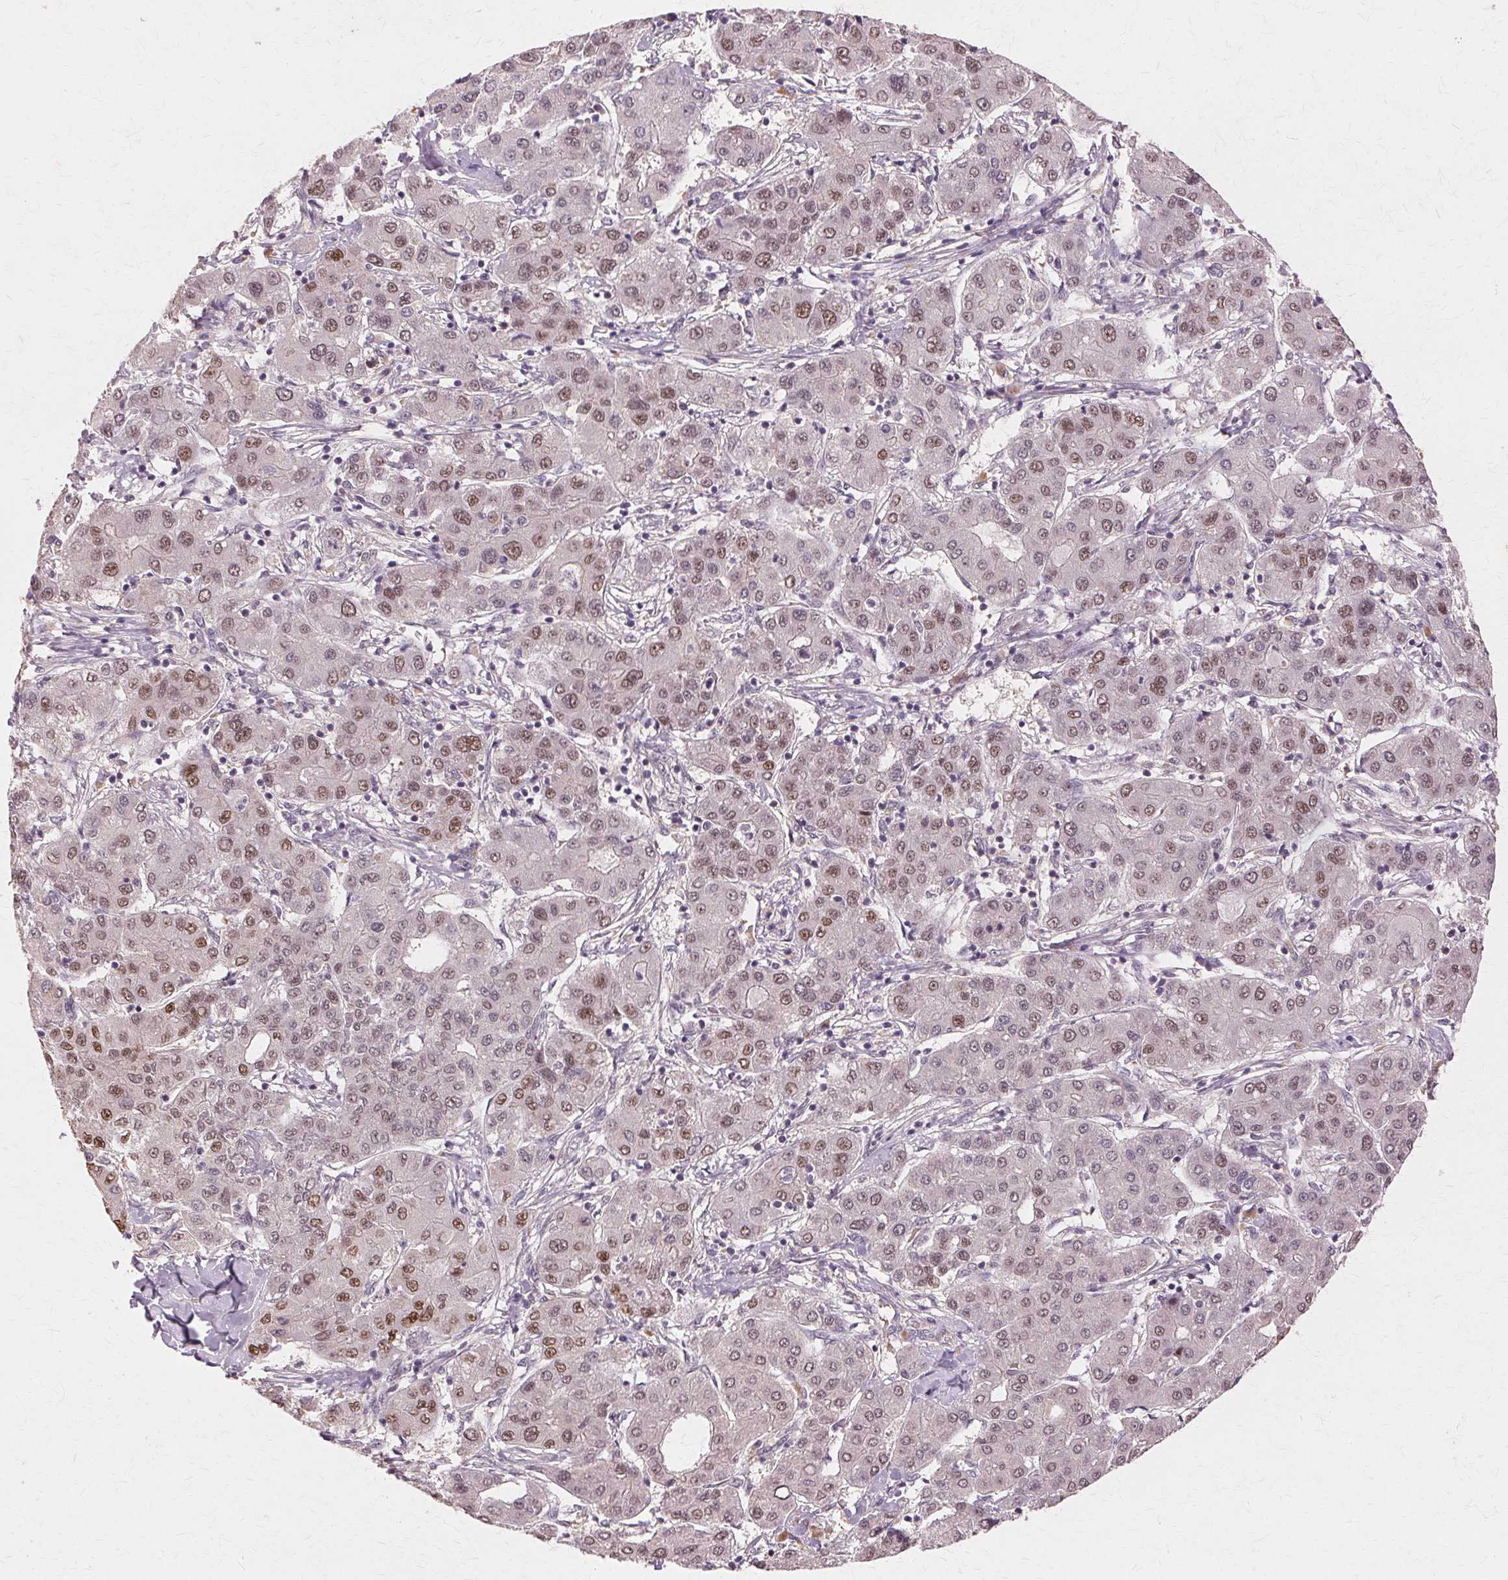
{"staining": {"intensity": "moderate", "quantity": "25%-75%", "location": "nuclear"}, "tissue": "liver cancer", "cell_type": "Tumor cells", "image_type": "cancer", "snomed": [{"axis": "morphology", "description": "Carcinoma, Hepatocellular, NOS"}, {"axis": "topography", "description": "Liver"}], "caption": "A brown stain highlights moderate nuclear positivity of a protein in liver cancer tumor cells.", "gene": "PRMT5", "patient": {"sex": "male", "age": 65}}